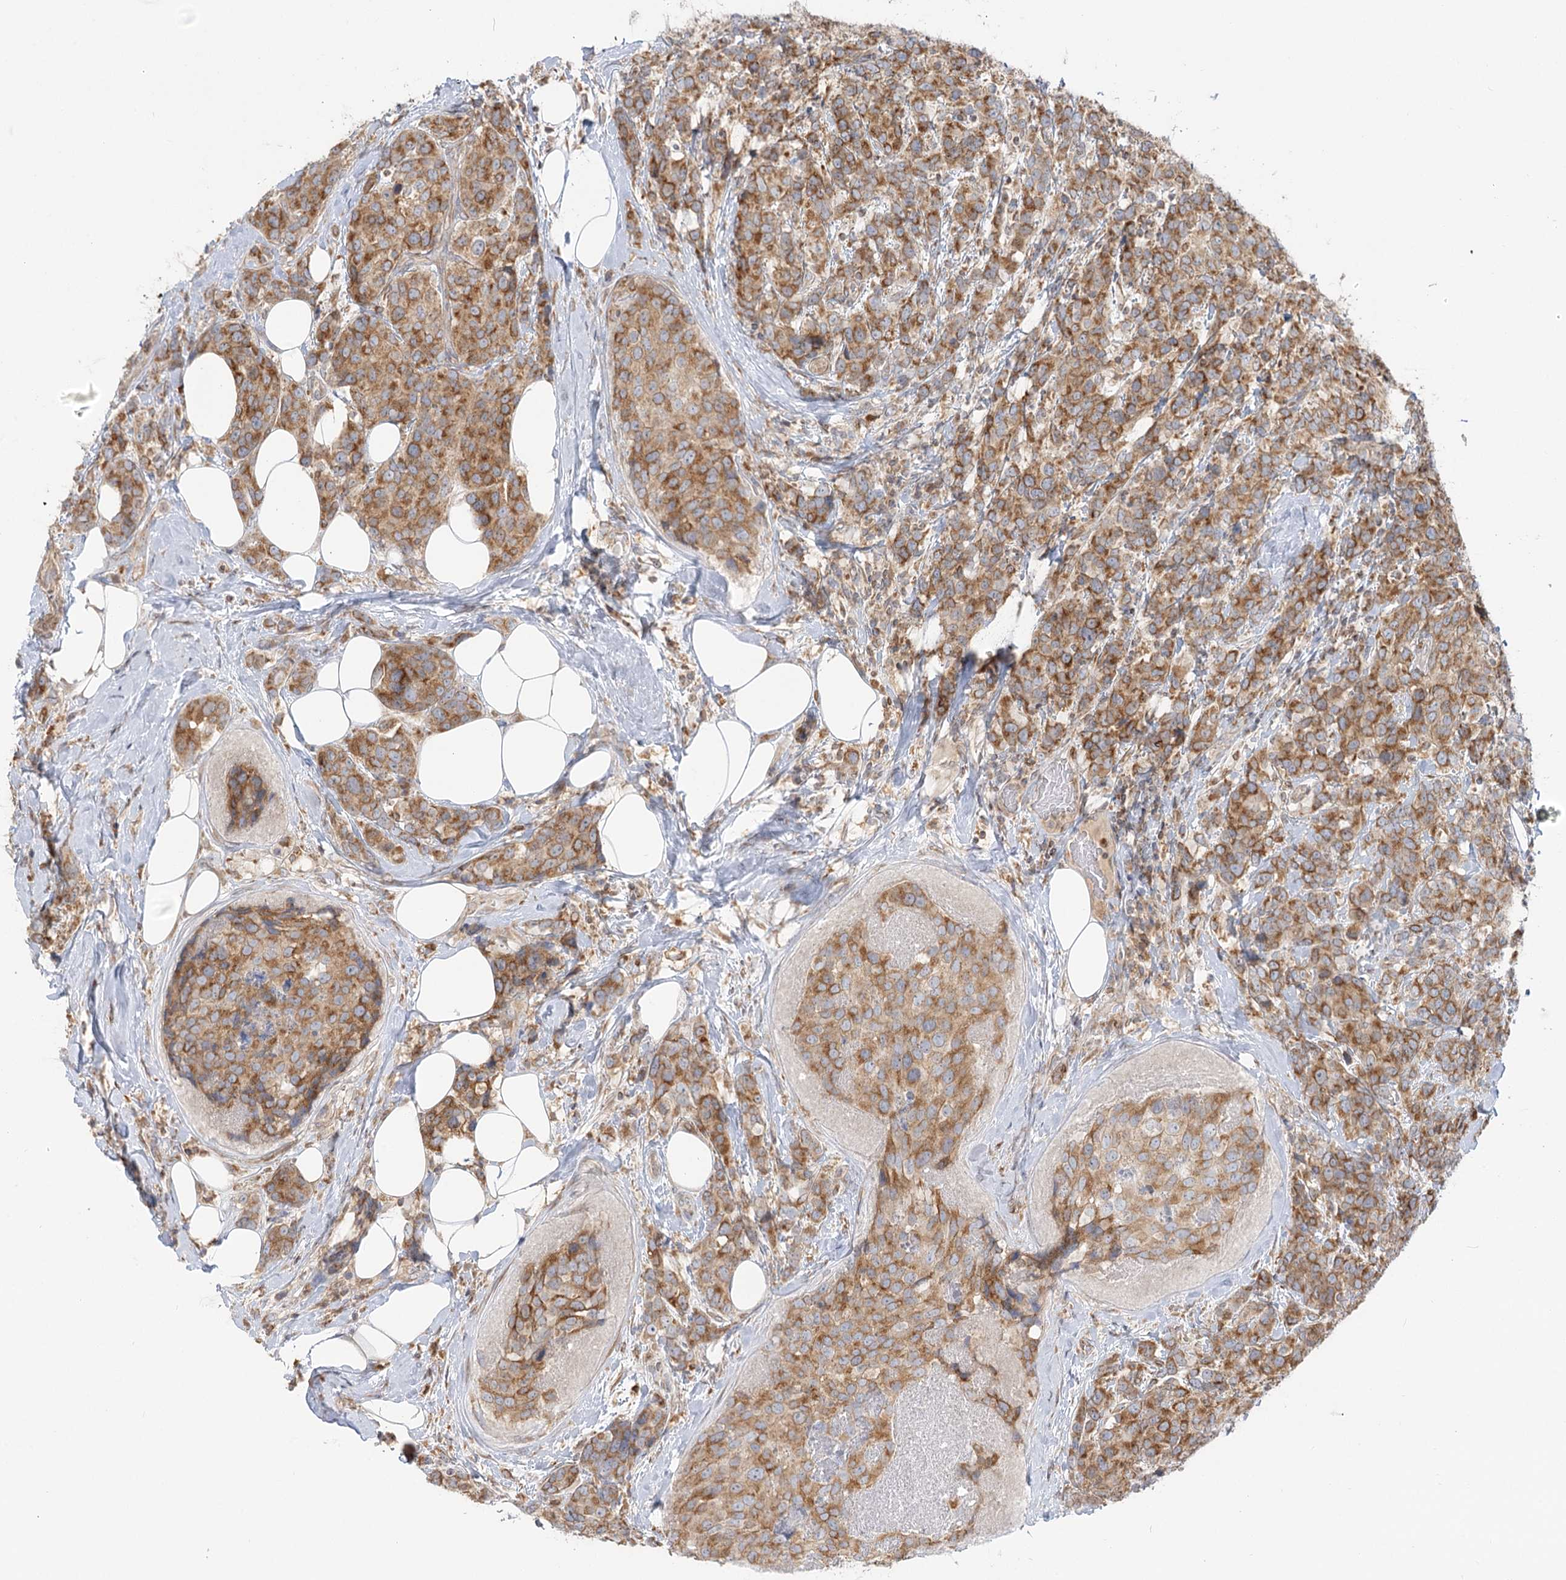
{"staining": {"intensity": "moderate", "quantity": ">75%", "location": "cytoplasmic/membranous"}, "tissue": "breast cancer", "cell_type": "Tumor cells", "image_type": "cancer", "snomed": [{"axis": "morphology", "description": "Lobular carcinoma"}, {"axis": "topography", "description": "Breast"}], "caption": "A brown stain highlights moderate cytoplasmic/membranous staining of a protein in human breast cancer (lobular carcinoma) tumor cells.", "gene": "MTMR3", "patient": {"sex": "female", "age": 59}}